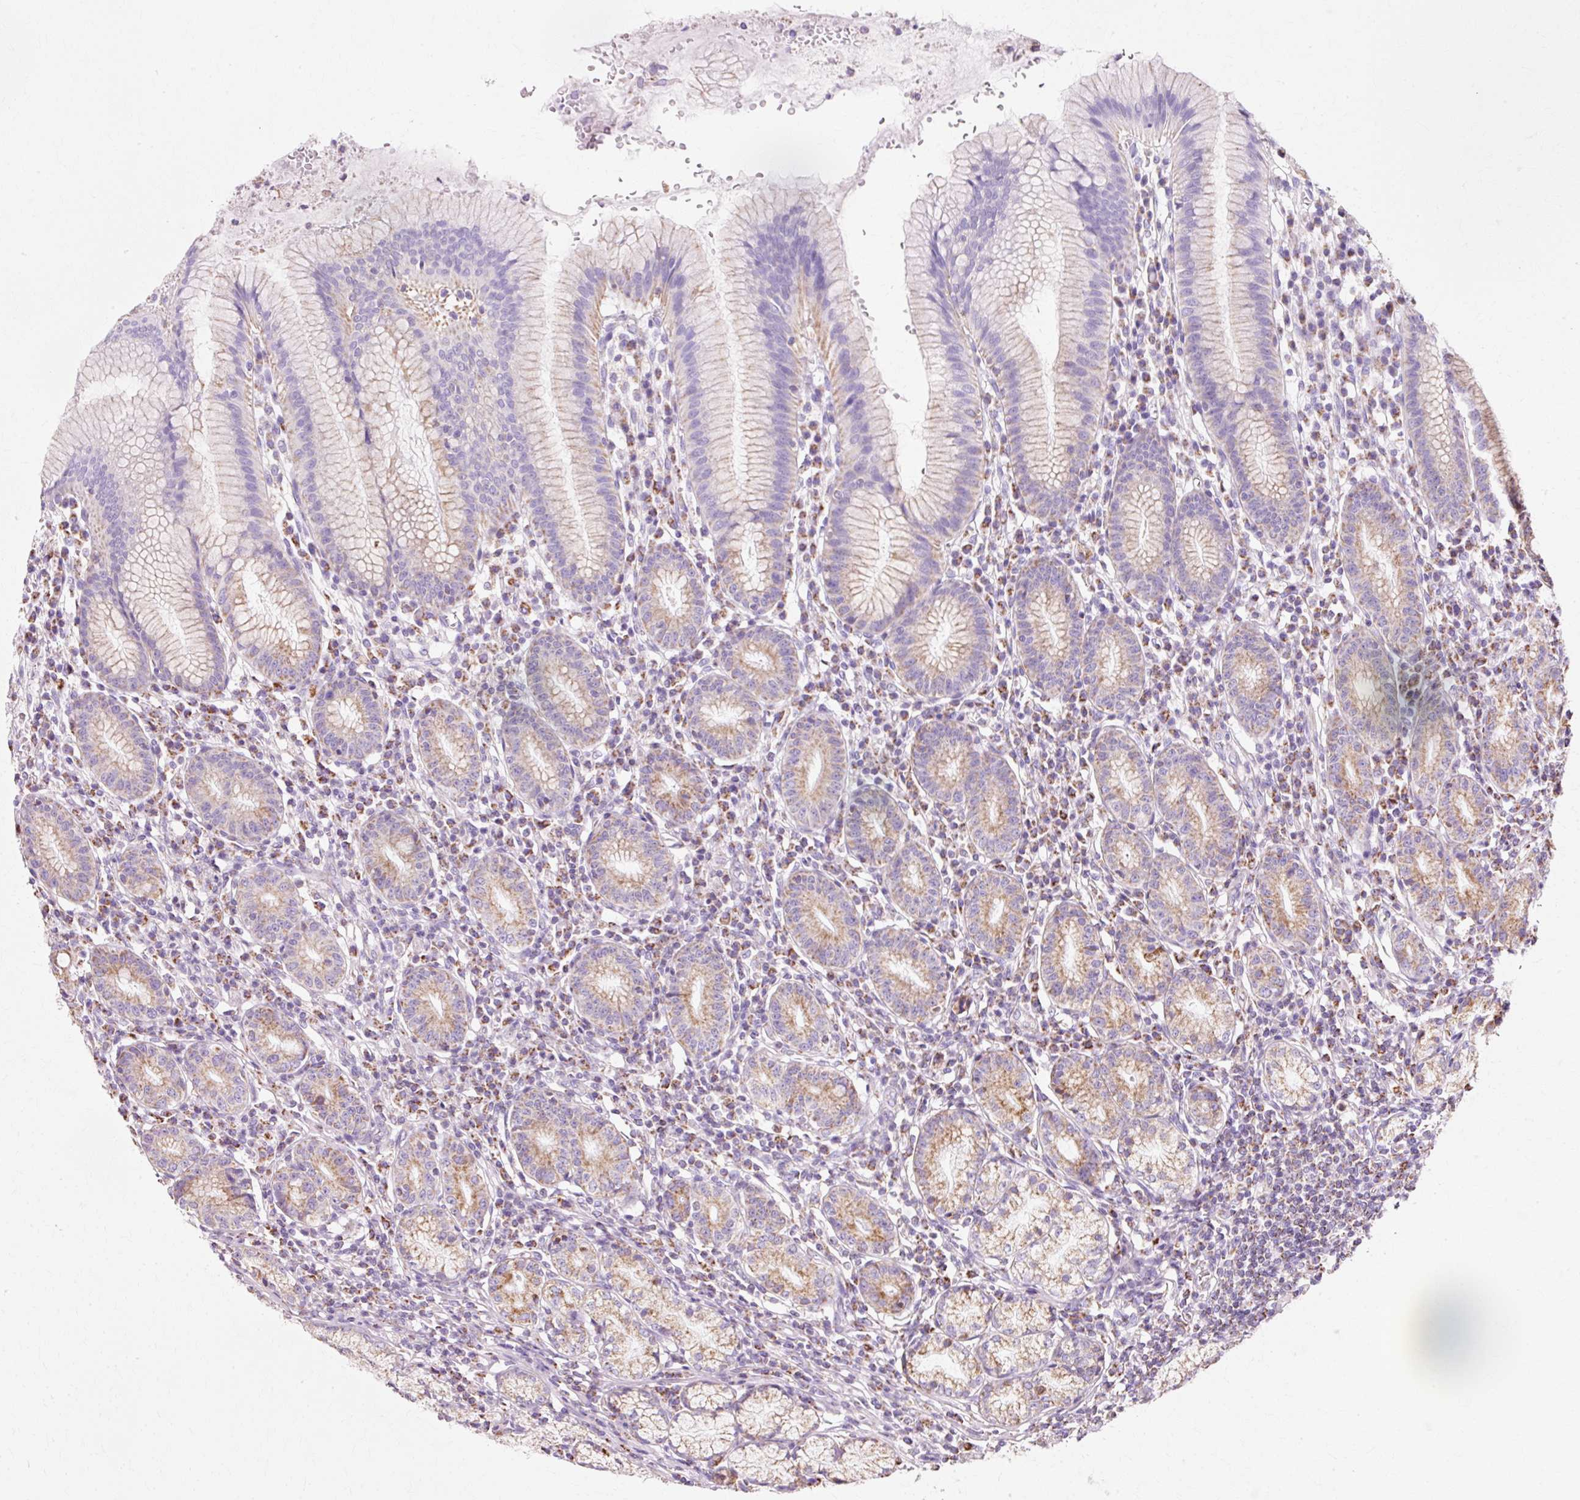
{"staining": {"intensity": "strong", "quantity": "<25%", "location": "cytoplasmic/membranous"}, "tissue": "stomach", "cell_type": "Glandular cells", "image_type": "normal", "snomed": [{"axis": "morphology", "description": "Normal tissue, NOS"}, {"axis": "topography", "description": "Stomach"}], "caption": "Immunohistochemical staining of benign stomach demonstrates <25% levels of strong cytoplasmic/membranous protein staining in approximately <25% of glandular cells.", "gene": "ATP5PO", "patient": {"sex": "male", "age": 55}}